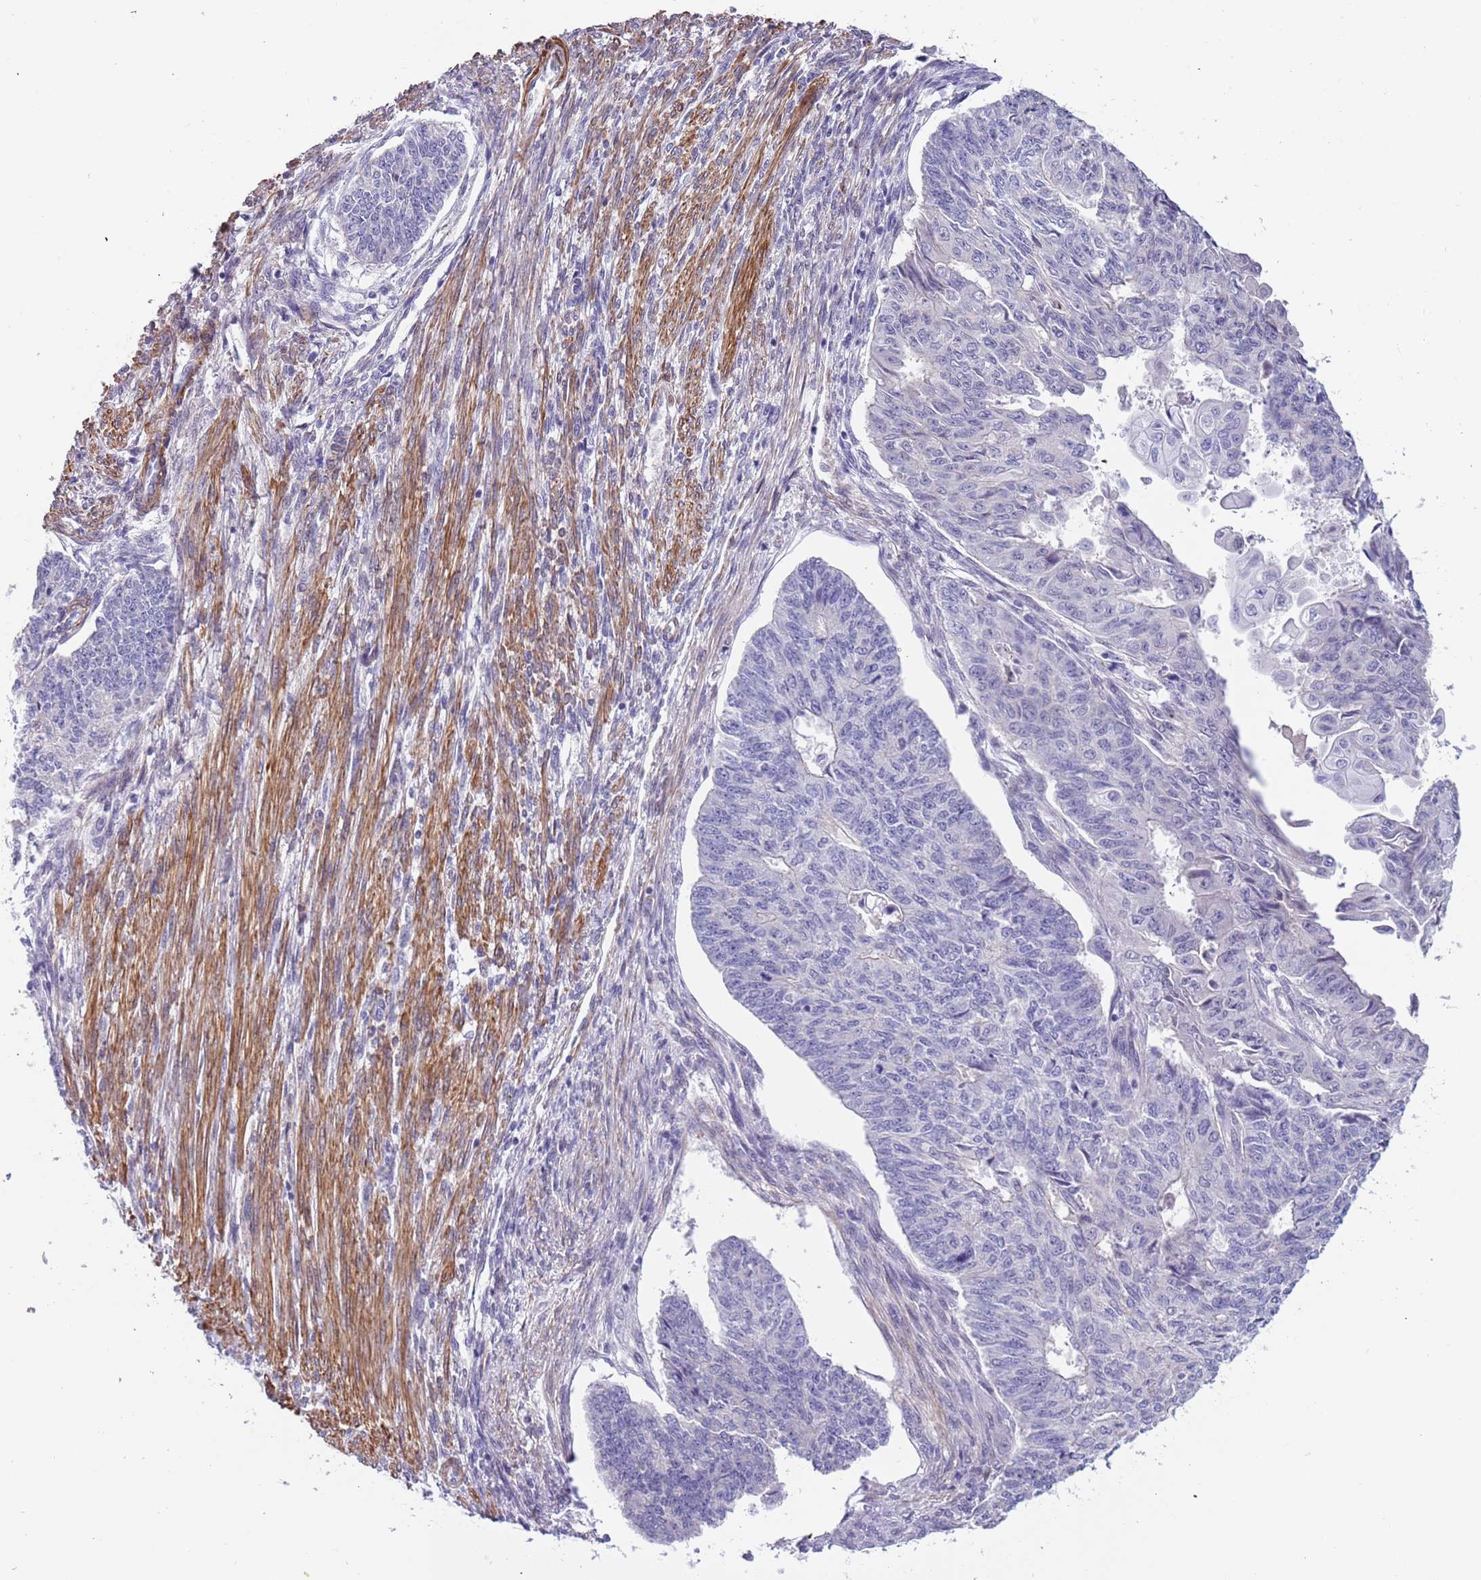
{"staining": {"intensity": "negative", "quantity": "none", "location": "none"}, "tissue": "endometrial cancer", "cell_type": "Tumor cells", "image_type": "cancer", "snomed": [{"axis": "morphology", "description": "Adenocarcinoma, NOS"}, {"axis": "topography", "description": "Endometrium"}], "caption": "High magnification brightfield microscopy of adenocarcinoma (endometrial) stained with DAB (3,3'-diaminobenzidine) (brown) and counterstained with hematoxylin (blue): tumor cells show no significant expression.", "gene": "PLEKHH1", "patient": {"sex": "female", "age": 32}}